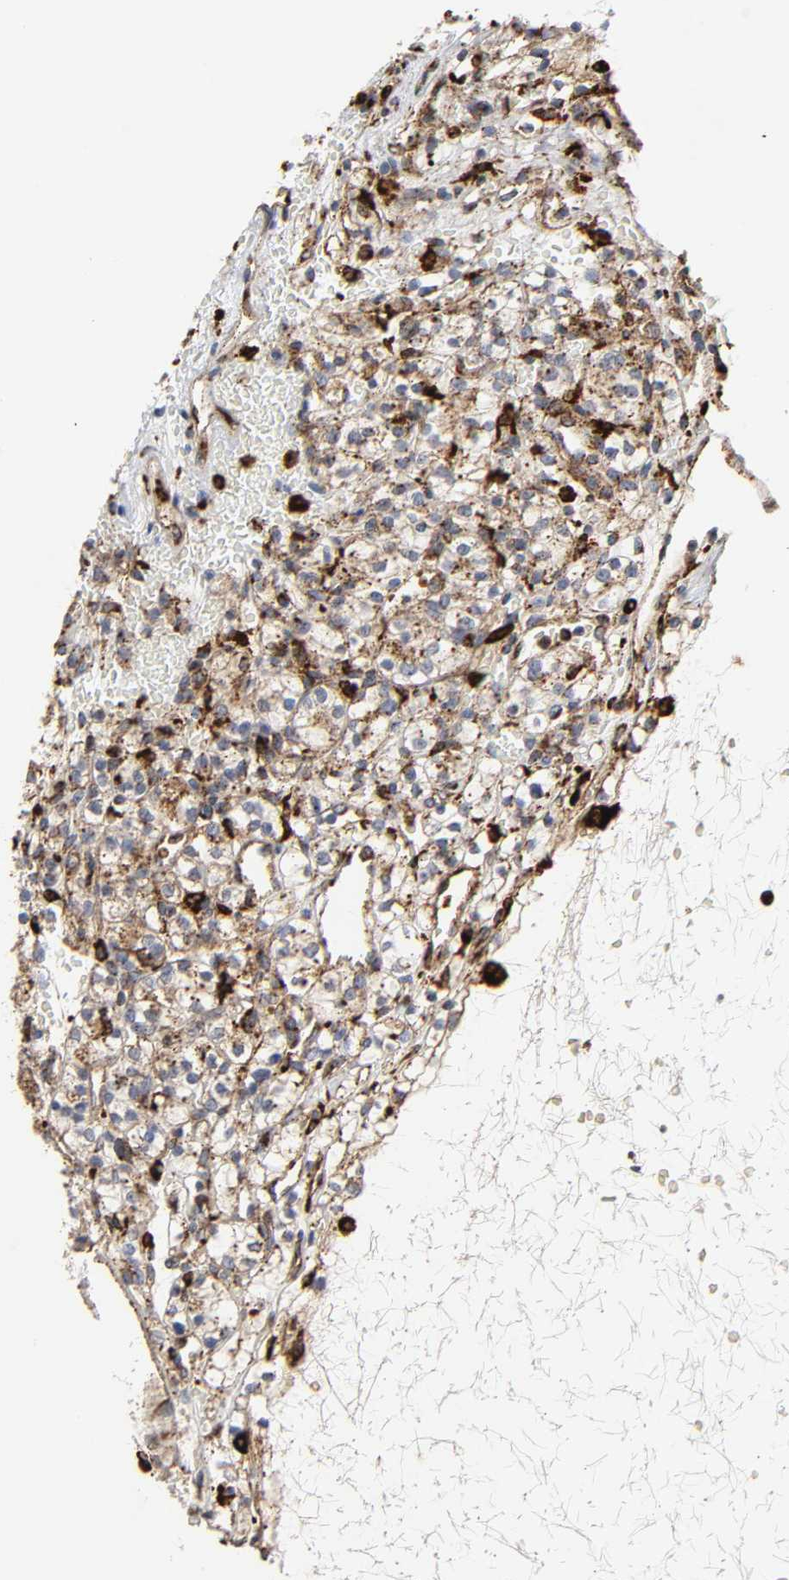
{"staining": {"intensity": "moderate", "quantity": "25%-75%", "location": "cytoplasmic/membranous"}, "tissue": "renal cancer", "cell_type": "Tumor cells", "image_type": "cancer", "snomed": [{"axis": "morphology", "description": "Adenocarcinoma, NOS"}, {"axis": "topography", "description": "Kidney"}], "caption": "Protein staining exhibits moderate cytoplasmic/membranous staining in about 25%-75% of tumor cells in renal cancer (adenocarcinoma).", "gene": "PSAP", "patient": {"sex": "female", "age": 60}}